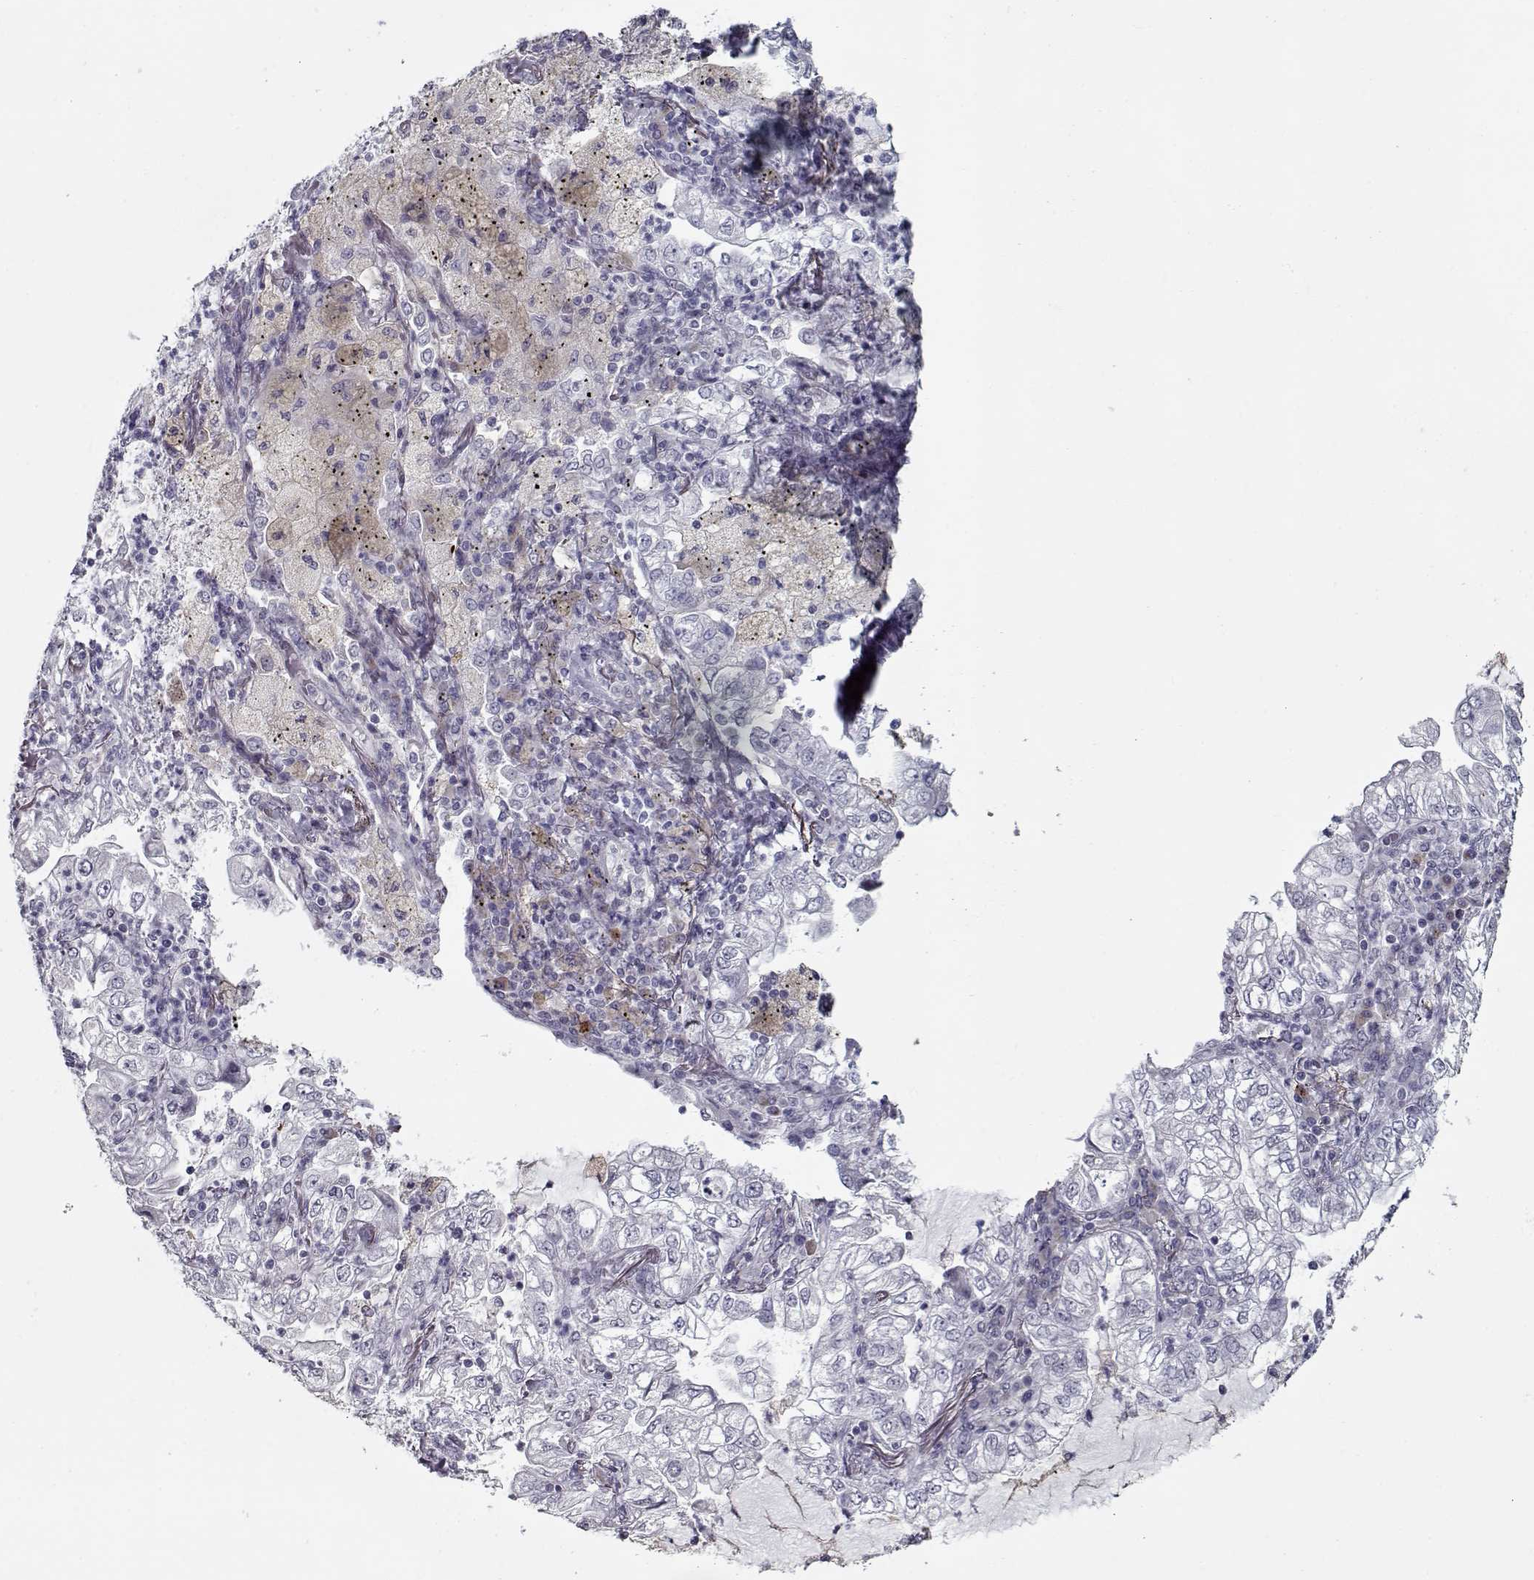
{"staining": {"intensity": "negative", "quantity": "none", "location": "none"}, "tissue": "lung cancer", "cell_type": "Tumor cells", "image_type": "cancer", "snomed": [{"axis": "morphology", "description": "Adenocarcinoma, NOS"}, {"axis": "topography", "description": "Lung"}], "caption": "This image is of lung cancer (adenocarcinoma) stained with immunohistochemistry to label a protein in brown with the nuclei are counter-stained blue. There is no positivity in tumor cells.", "gene": "SEC16B", "patient": {"sex": "female", "age": 73}}